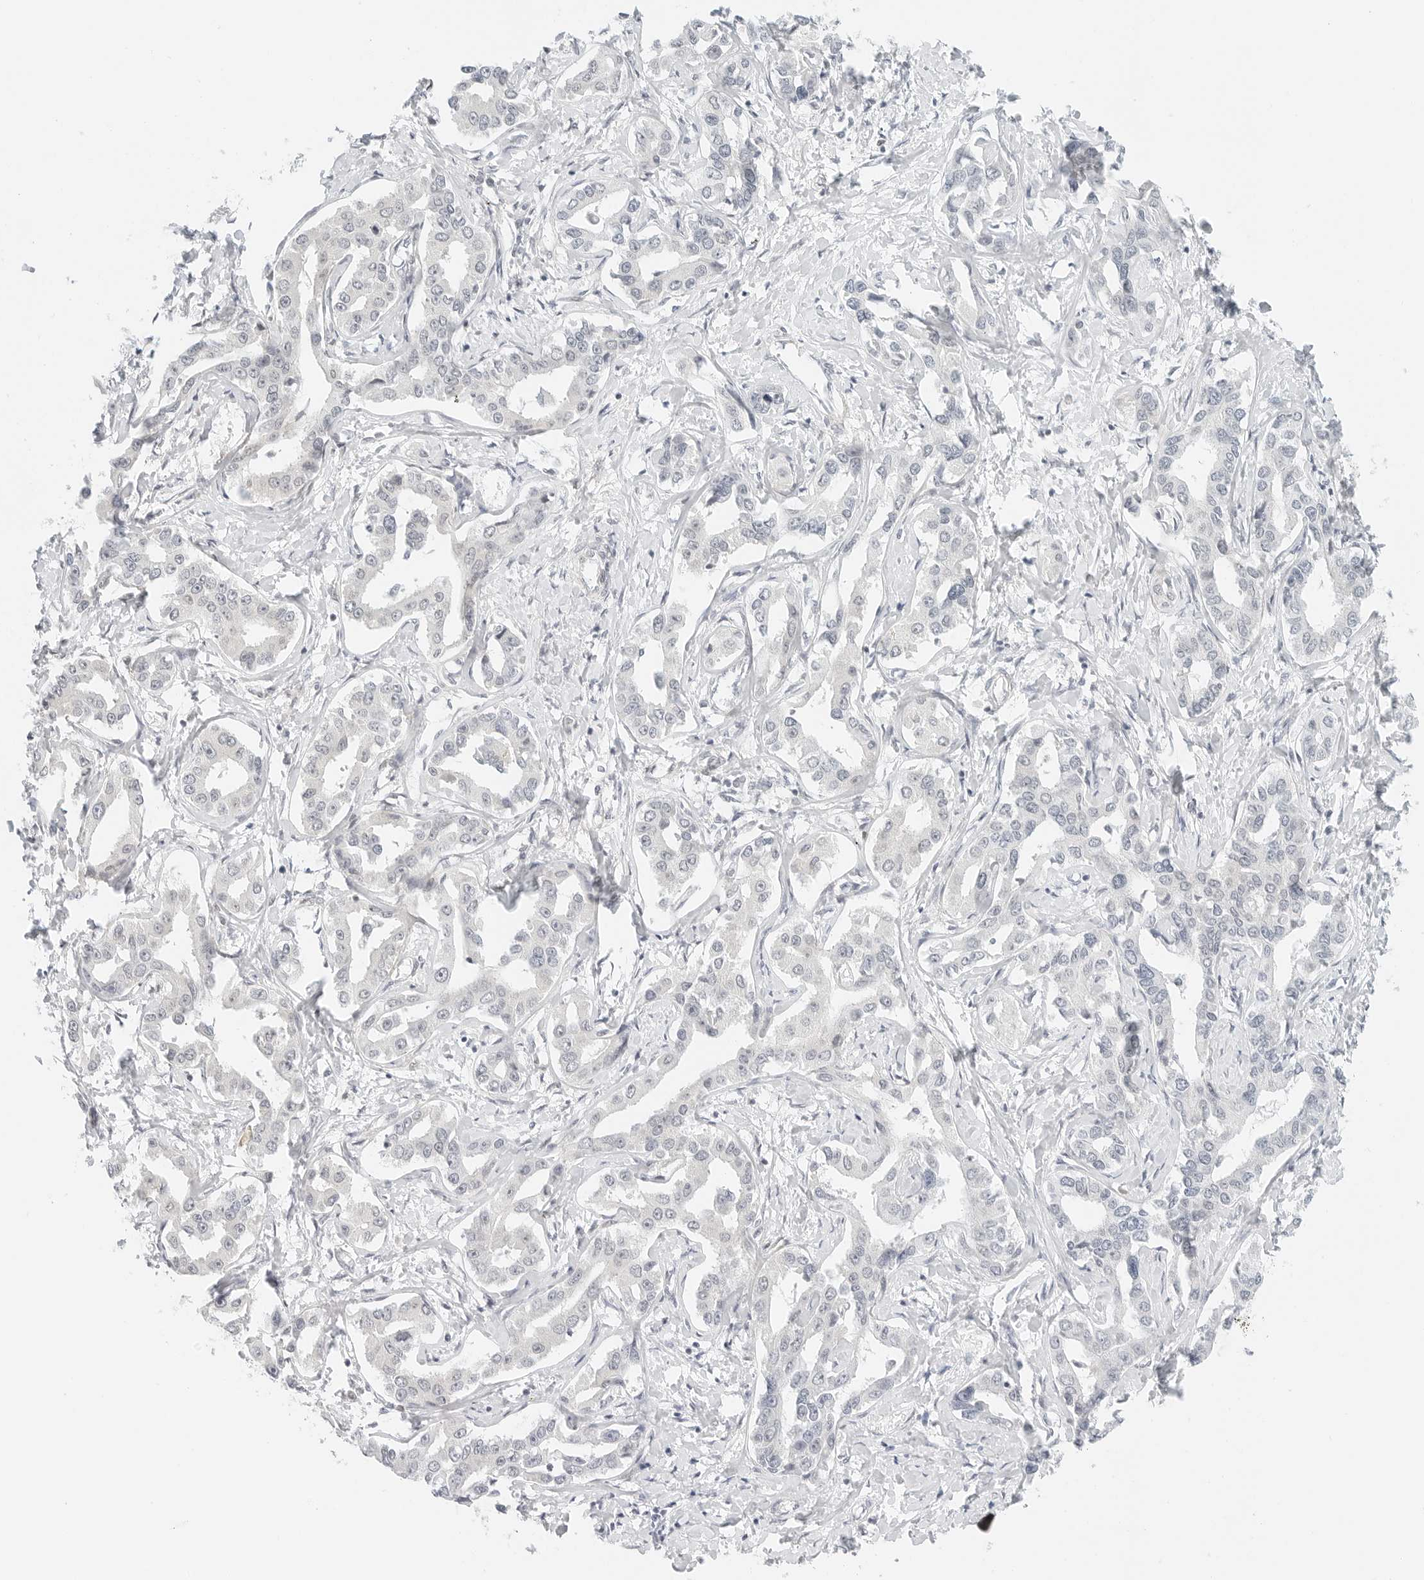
{"staining": {"intensity": "negative", "quantity": "none", "location": "none"}, "tissue": "liver cancer", "cell_type": "Tumor cells", "image_type": "cancer", "snomed": [{"axis": "morphology", "description": "Cholangiocarcinoma"}, {"axis": "topography", "description": "Liver"}], "caption": "Liver cholangiocarcinoma stained for a protein using IHC displays no staining tumor cells.", "gene": "NEO1", "patient": {"sex": "male", "age": 59}}